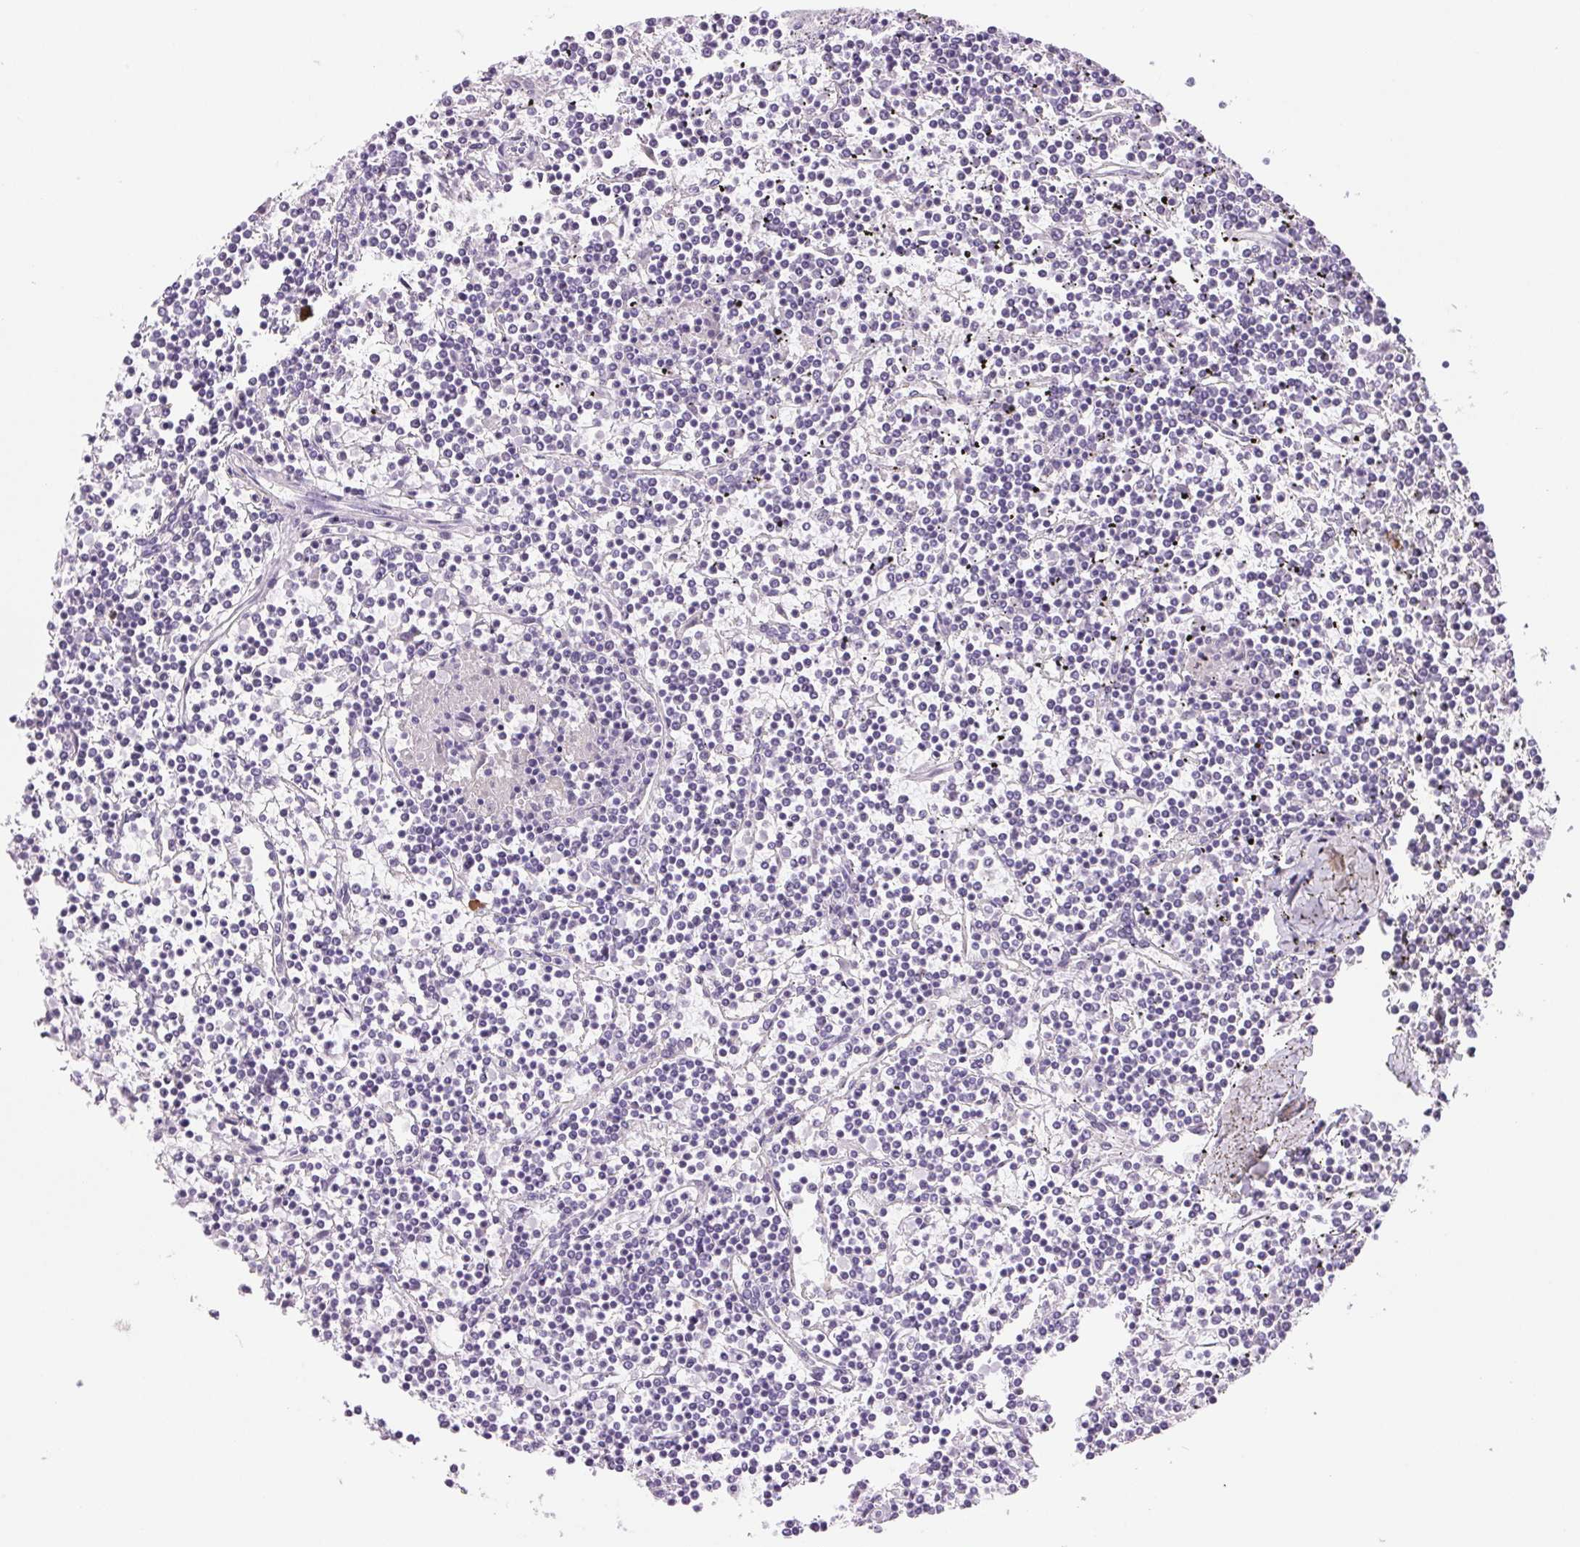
{"staining": {"intensity": "negative", "quantity": "none", "location": "none"}, "tissue": "lymphoma", "cell_type": "Tumor cells", "image_type": "cancer", "snomed": [{"axis": "morphology", "description": "Malignant lymphoma, non-Hodgkin's type, Low grade"}, {"axis": "topography", "description": "Spleen"}], "caption": "Immunohistochemical staining of low-grade malignant lymphoma, non-Hodgkin's type exhibits no significant expression in tumor cells.", "gene": "IFIT1B", "patient": {"sex": "female", "age": 19}}